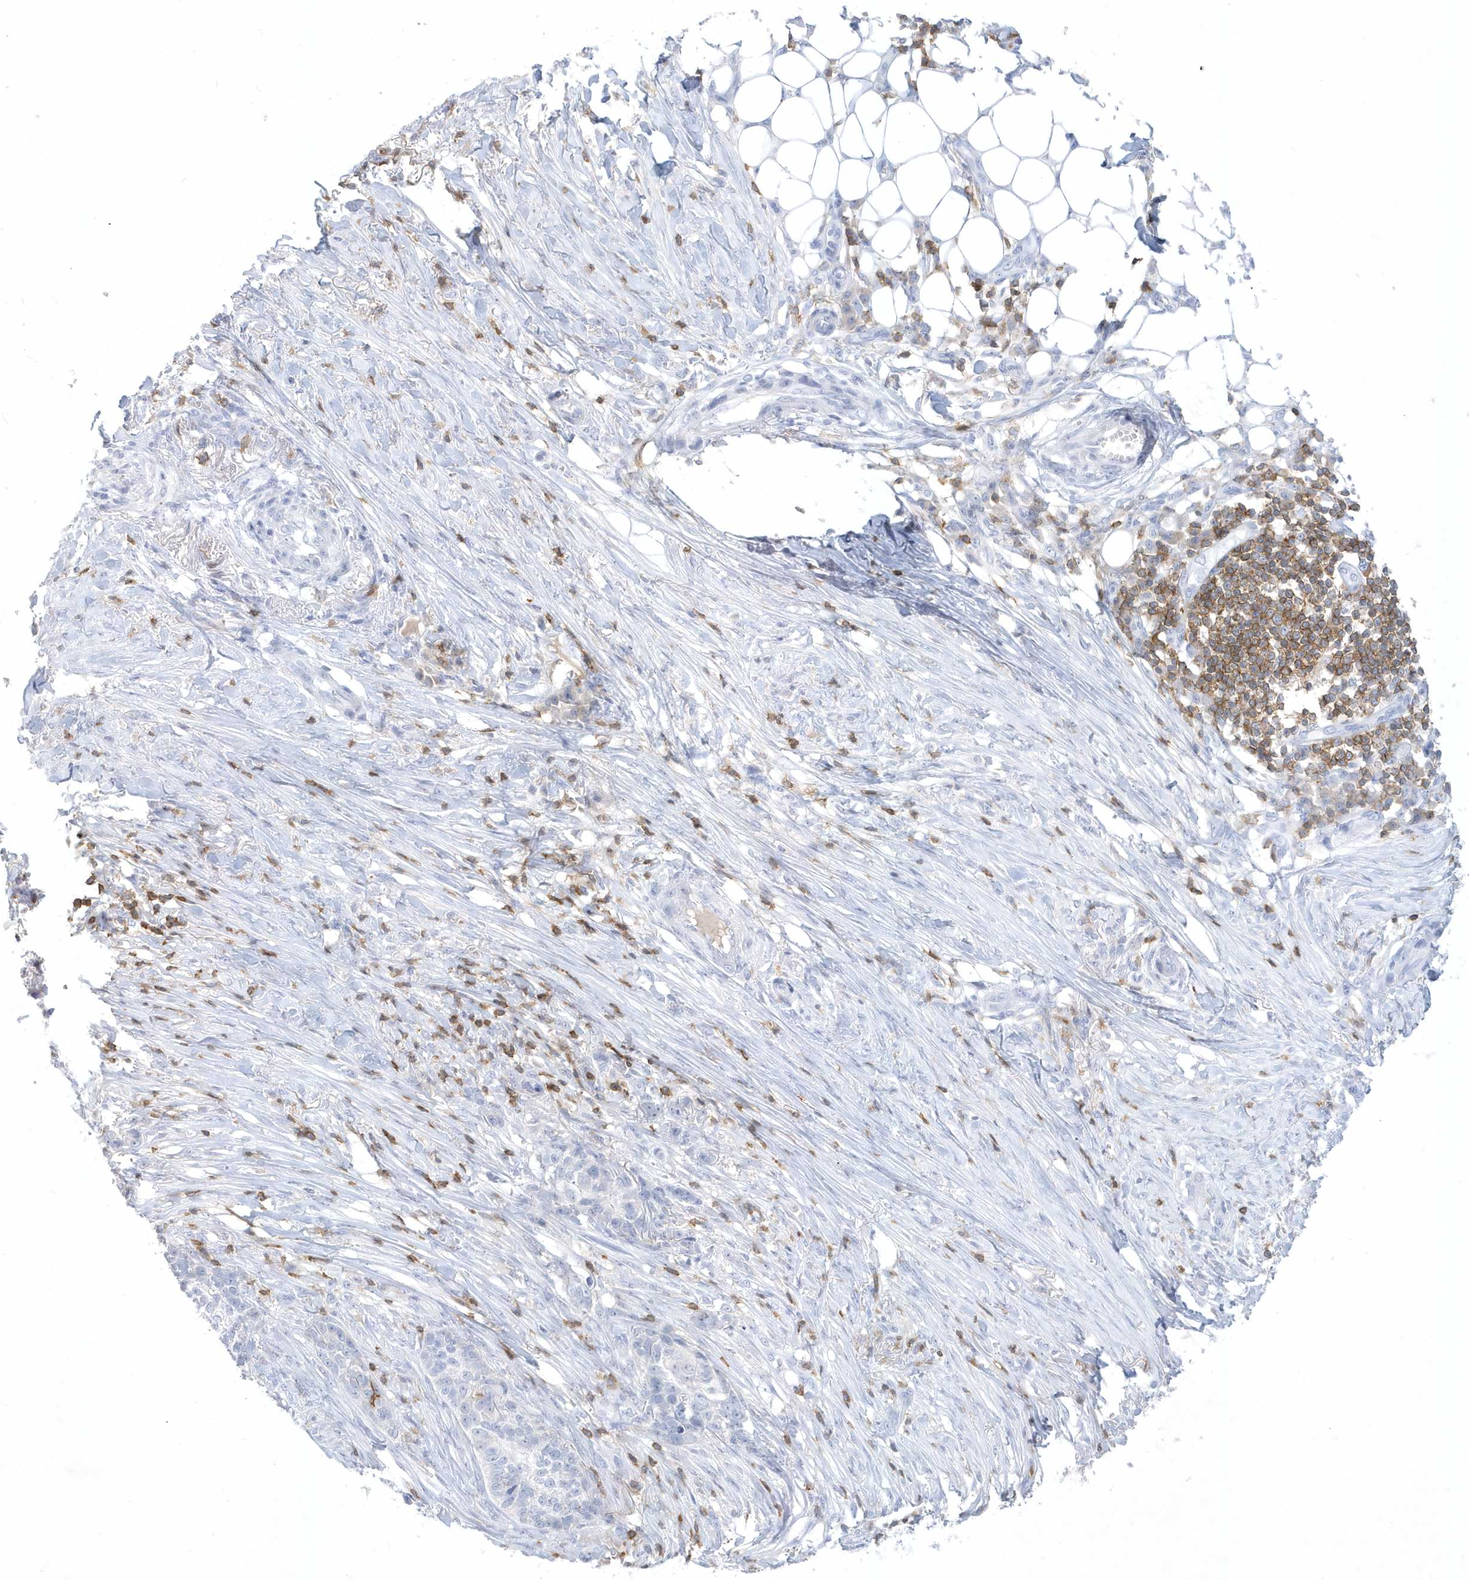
{"staining": {"intensity": "negative", "quantity": "none", "location": "none"}, "tissue": "skin cancer", "cell_type": "Tumor cells", "image_type": "cancer", "snomed": [{"axis": "morphology", "description": "Basal cell carcinoma"}, {"axis": "topography", "description": "Skin"}], "caption": "Skin cancer (basal cell carcinoma) was stained to show a protein in brown. There is no significant staining in tumor cells.", "gene": "PSD4", "patient": {"sex": "male", "age": 85}}